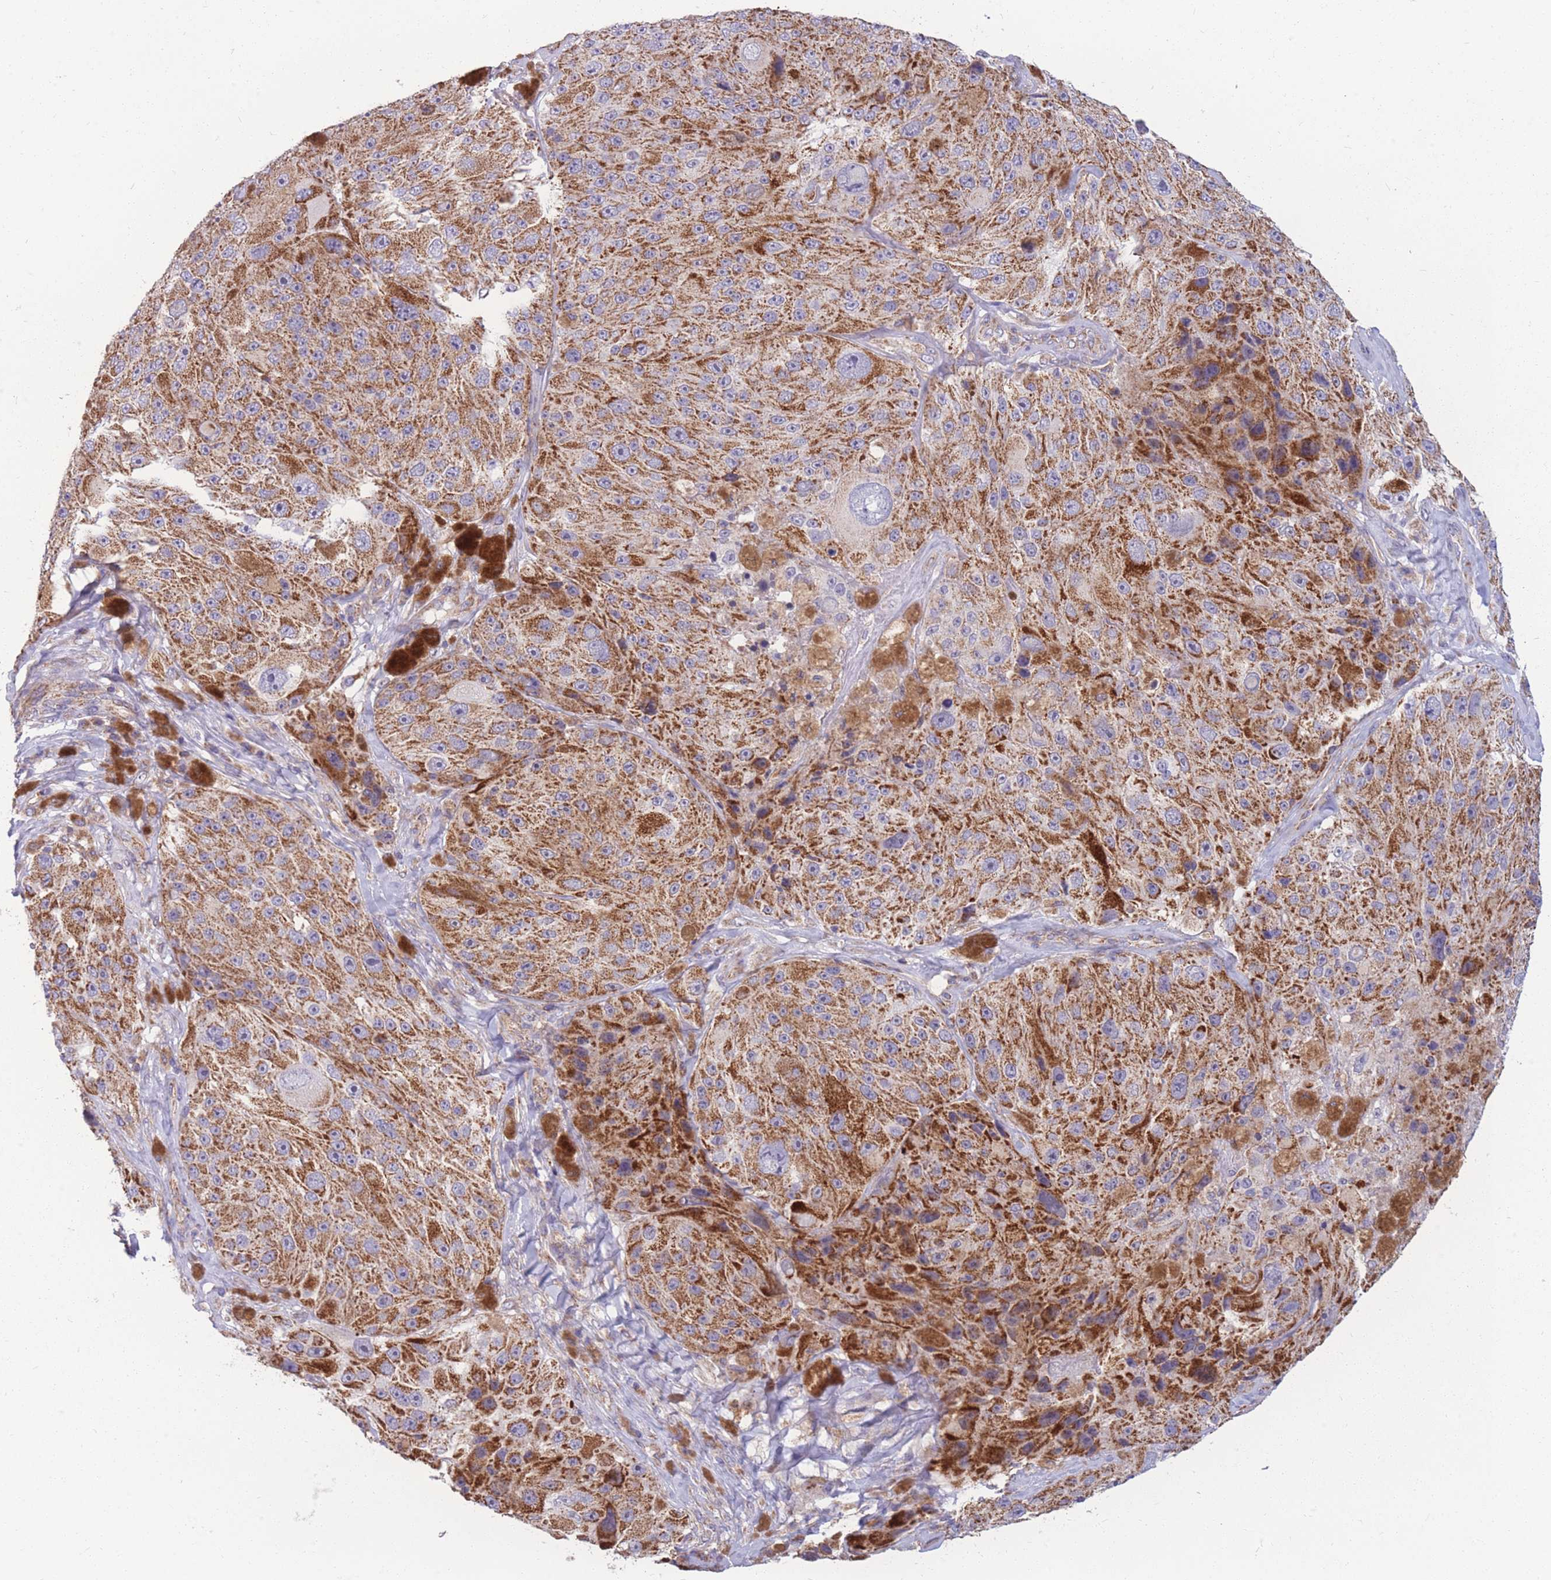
{"staining": {"intensity": "strong", "quantity": ">75%", "location": "cytoplasmic/membranous"}, "tissue": "melanoma", "cell_type": "Tumor cells", "image_type": "cancer", "snomed": [{"axis": "morphology", "description": "Malignant melanoma, Metastatic site"}, {"axis": "topography", "description": "Lymph node"}], "caption": "This micrograph demonstrates immunohistochemistry (IHC) staining of malignant melanoma (metastatic site), with high strong cytoplasmic/membranous positivity in approximately >75% of tumor cells.", "gene": "MRPS9", "patient": {"sex": "male", "age": 62}}